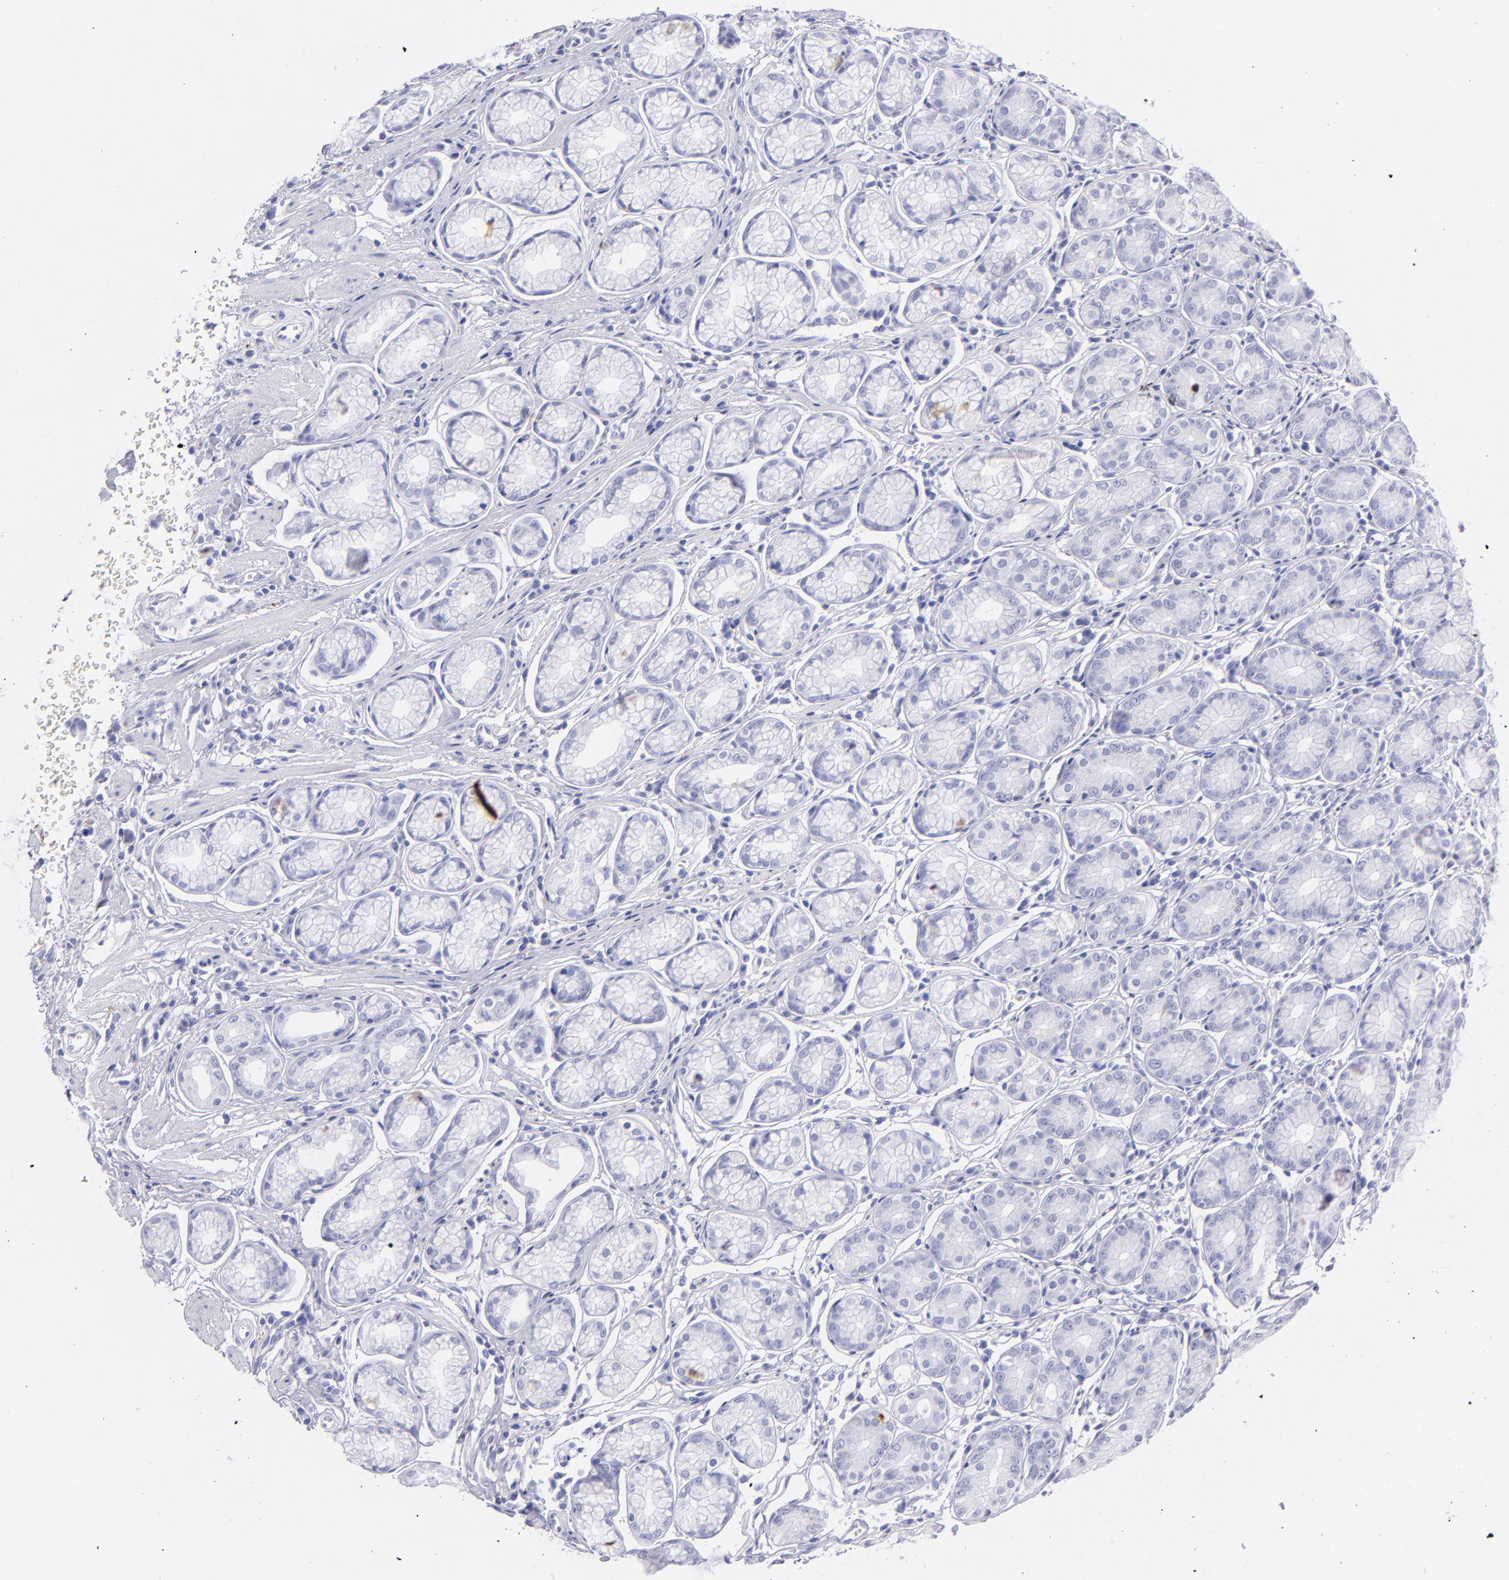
{"staining": {"intensity": "negative", "quantity": "none", "location": "none"}, "tissue": "stomach", "cell_type": "Glandular cells", "image_type": "normal", "snomed": [{"axis": "morphology", "description": "Normal tissue, NOS"}, {"axis": "topography", "description": "Stomach"}], "caption": "This is an immunohistochemistry (IHC) photomicrograph of benign human stomach. There is no expression in glandular cells.", "gene": "PRPH", "patient": {"sex": "male", "age": 42}}